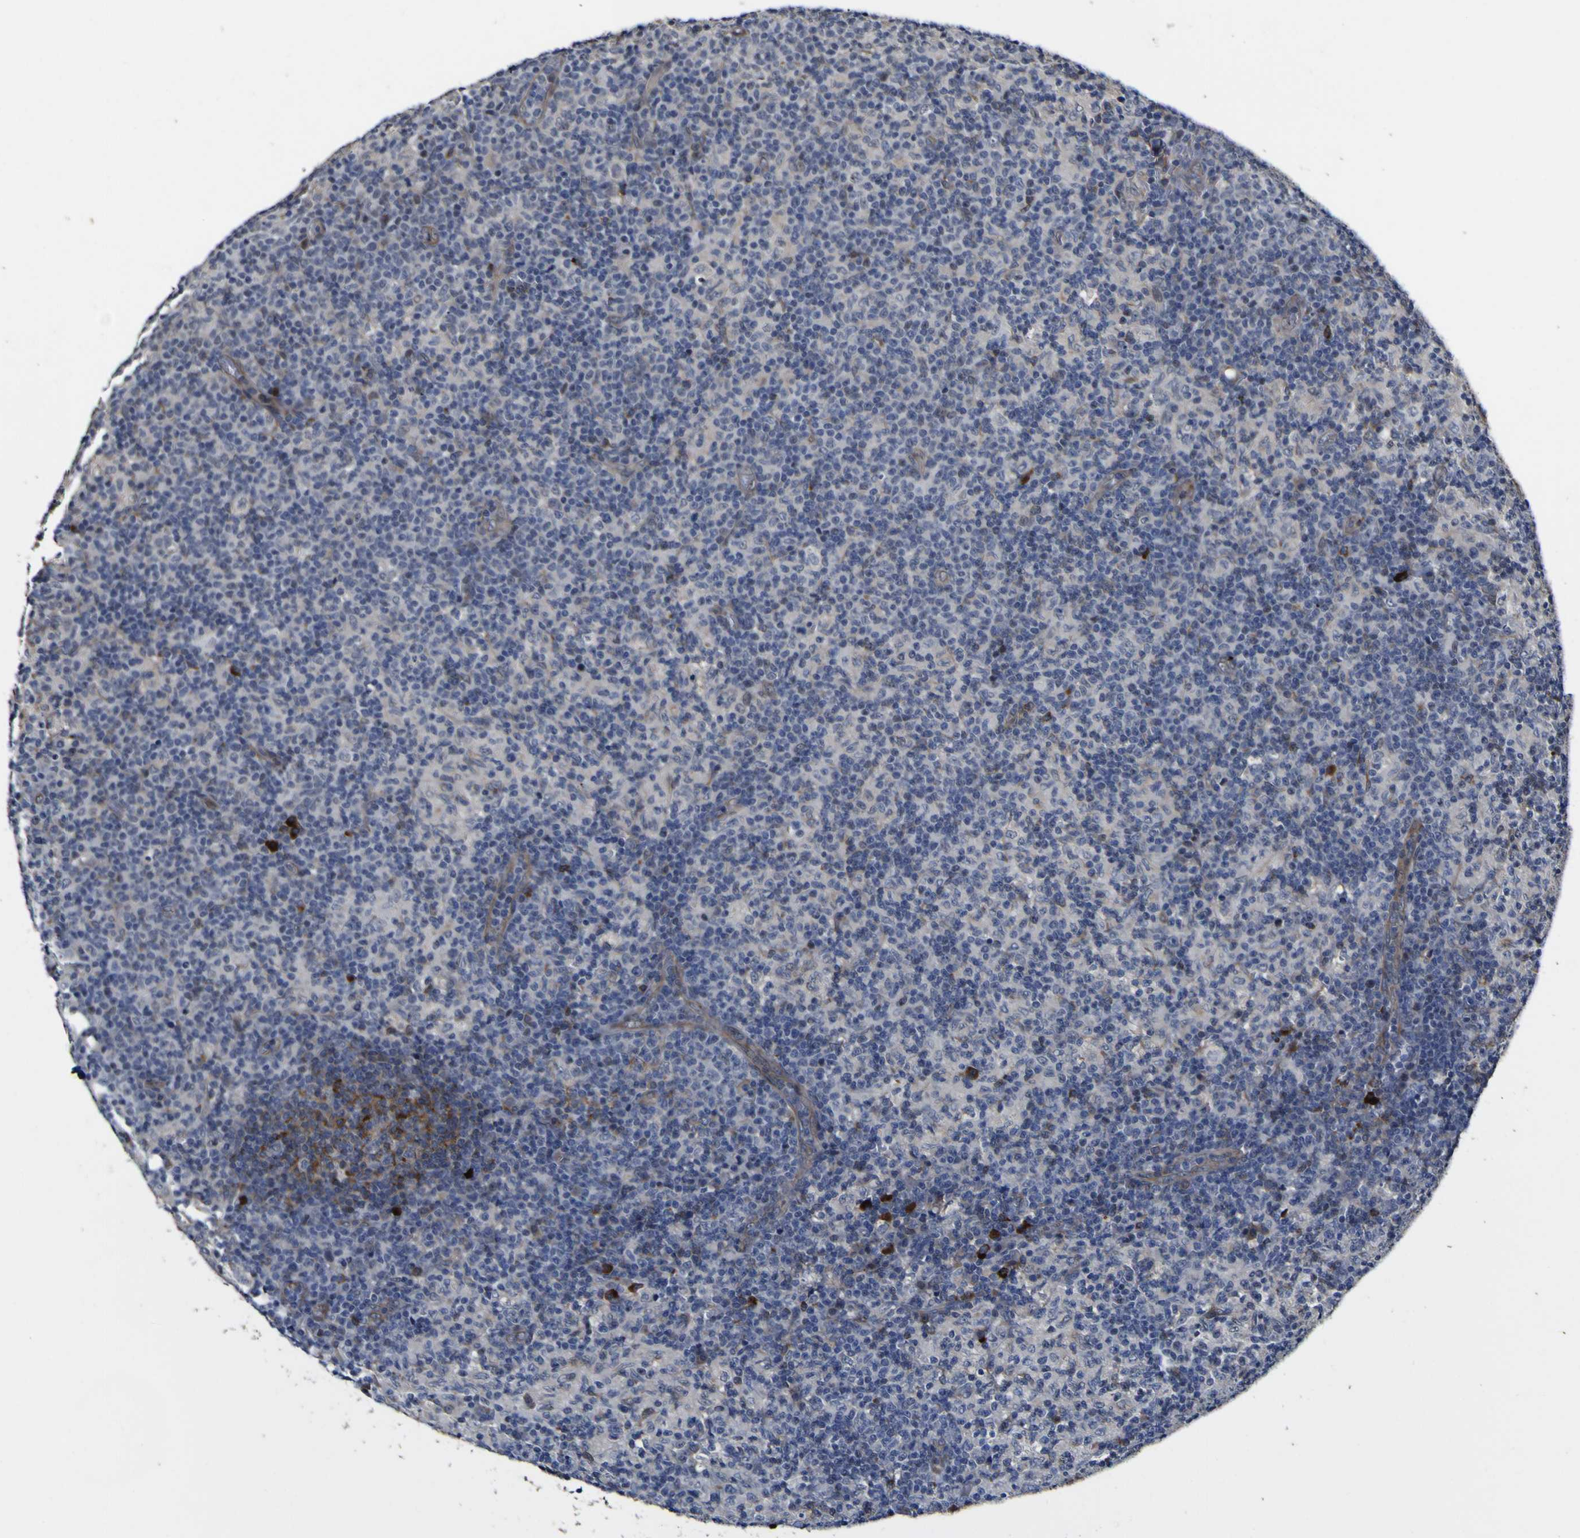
{"staining": {"intensity": "negative", "quantity": "none", "location": "none"}, "tissue": "lymph node", "cell_type": "Germinal center cells", "image_type": "normal", "snomed": [{"axis": "morphology", "description": "Normal tissue, NOS"}, {"axis": "morphology", "description": "Inflammation, NOS"}, {"axis": "topography", "description": "Lymph node"}], "caption": "Immunohistochemistry (IHC) of normal human lymph node displays no positivity in germinal center cells.", "gene": "CCL2", "patient": {"sex": "male", "age": 55}}